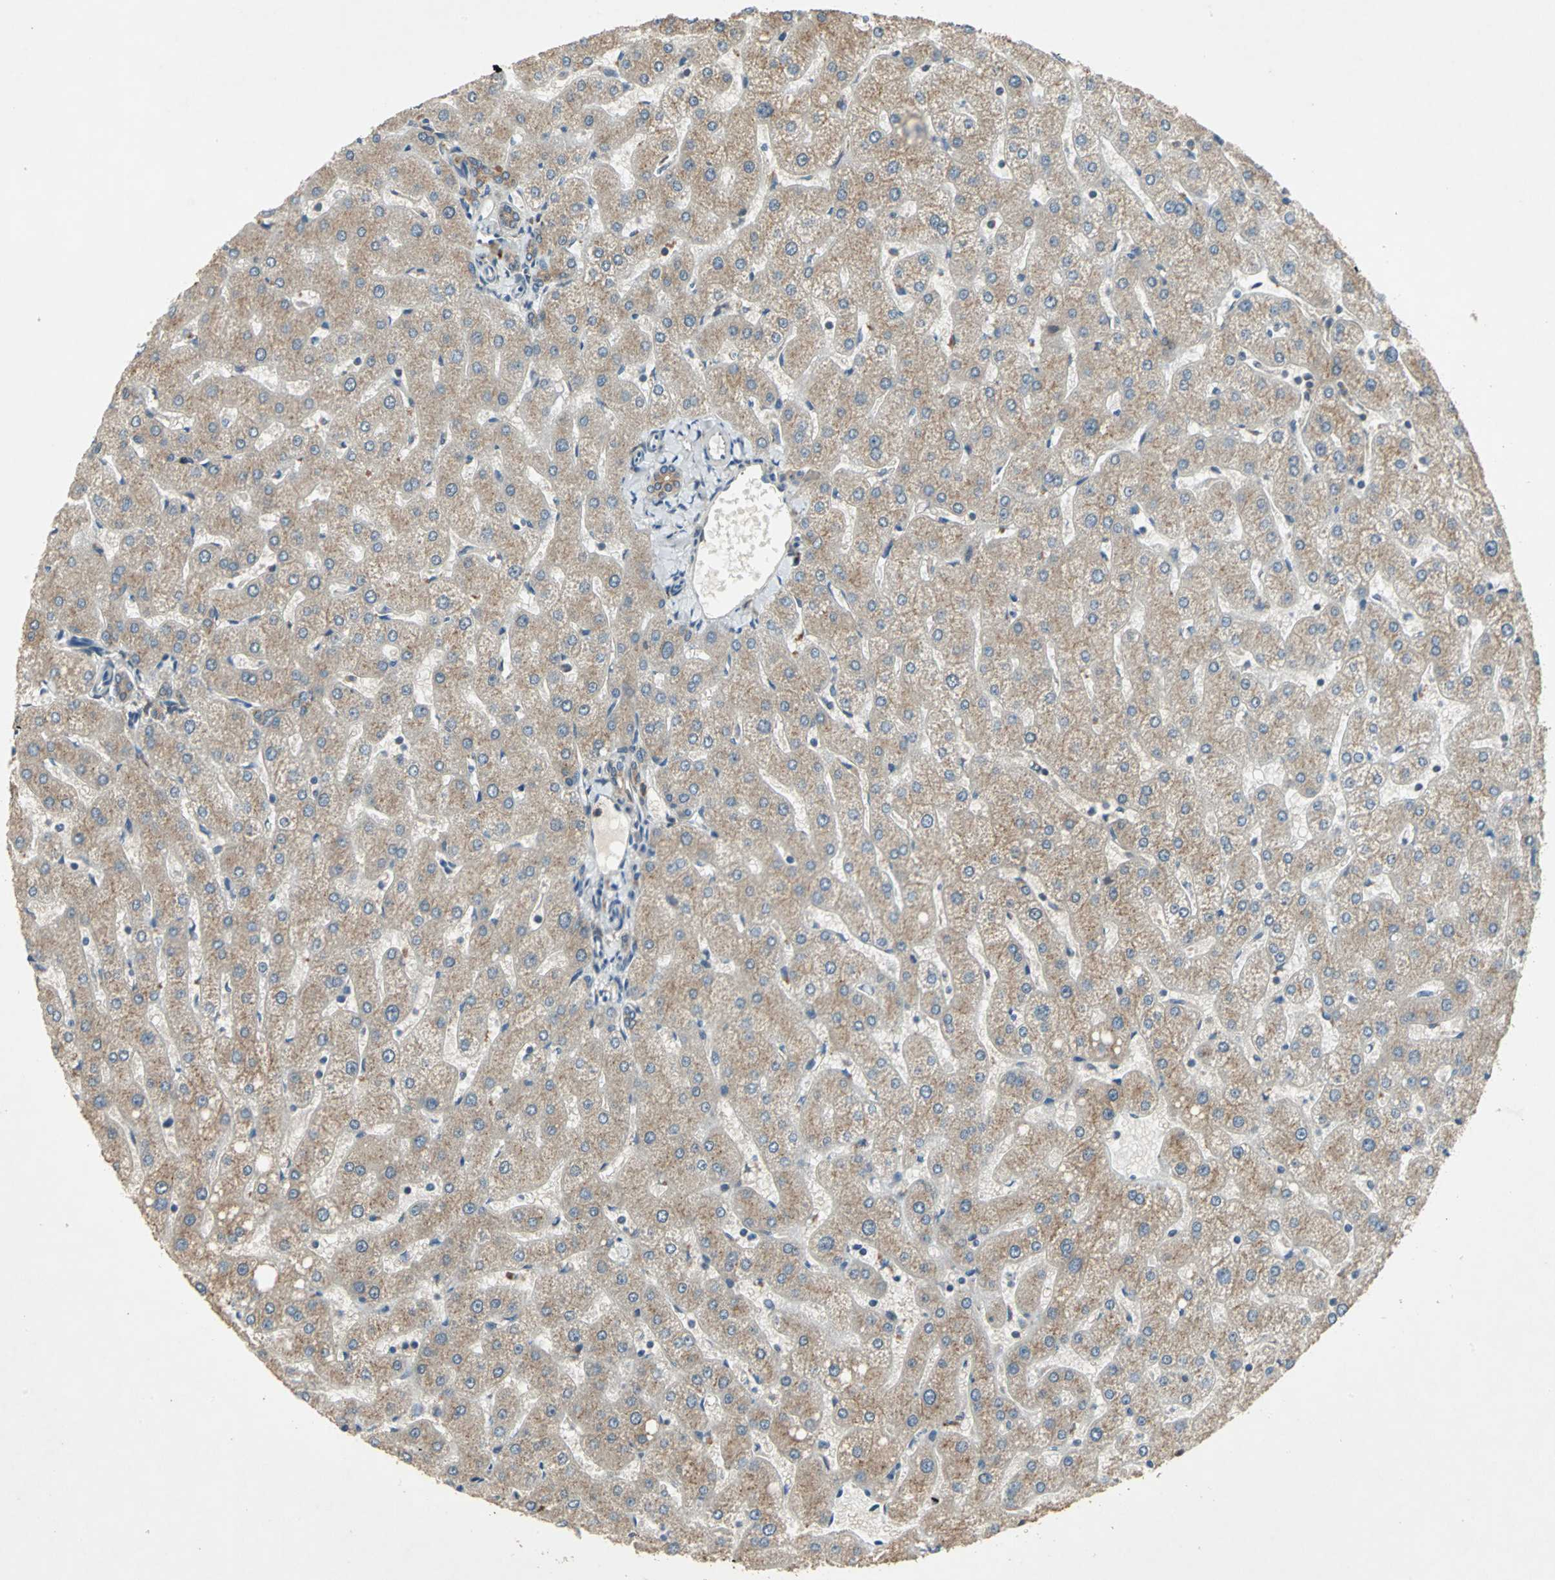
{"staining": {"intensity": "moderate", "quantity": ">75%", "location": "cytoplasmic/membranous"}, "tissue": "liver", "cell_type": "Cholangiocytes", "image_type": "normal", "snomed": [{"axis": "morphology", "description": "Normal tissue, NOS"}, {"axis": "topography", "description": "Liver"}], "caption": "Immunohistochemical staining of benign human liver demonstrates medium levels of moderate cytoplasmic/membranous expression in approximately >75% of cholangiocytes. The protein of interest is shown in brown color, while the nuclei are stained blue.", "gene": "NFKBIE", "patient": {"sex": "male", "age": 67}}